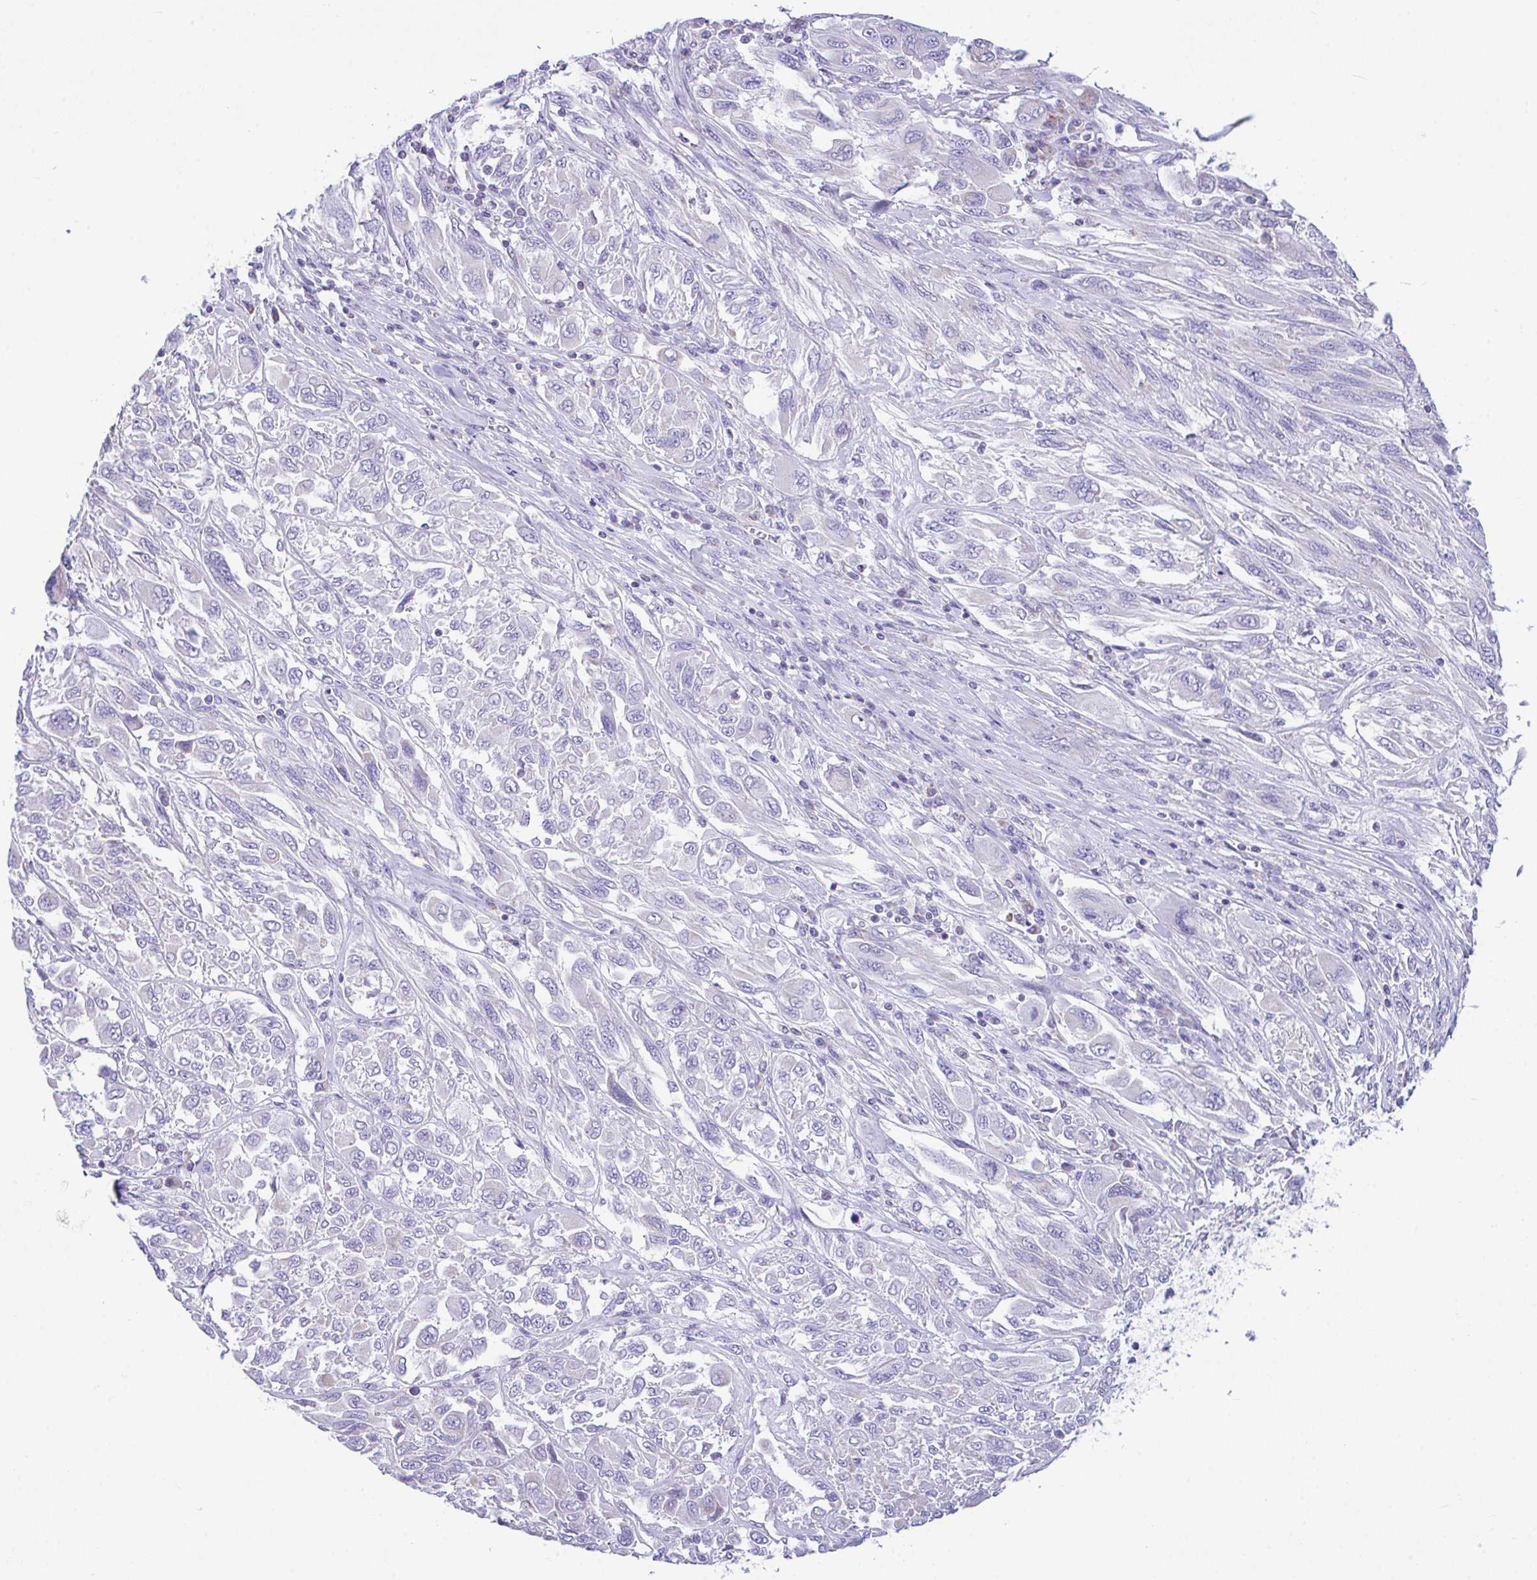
{"staining": {"intensity": "negative", "quantity": "none", "location": "none"}, "tissue": "melanoma", "cell_type": "Tumor cells", "image_type": "cancer", "snomed": [{"axis": "morphology", "description": "Malignant melanoma, NOS"}, {"axis": "topography", "description": "Skin"}], "caption": "This is an immunohistochemistry photomicrograph of human malignant melanoma. There is no positivity in tumor cells.", "gene": "NLRP8", "patient": {"sex": "female", "age": 91}}